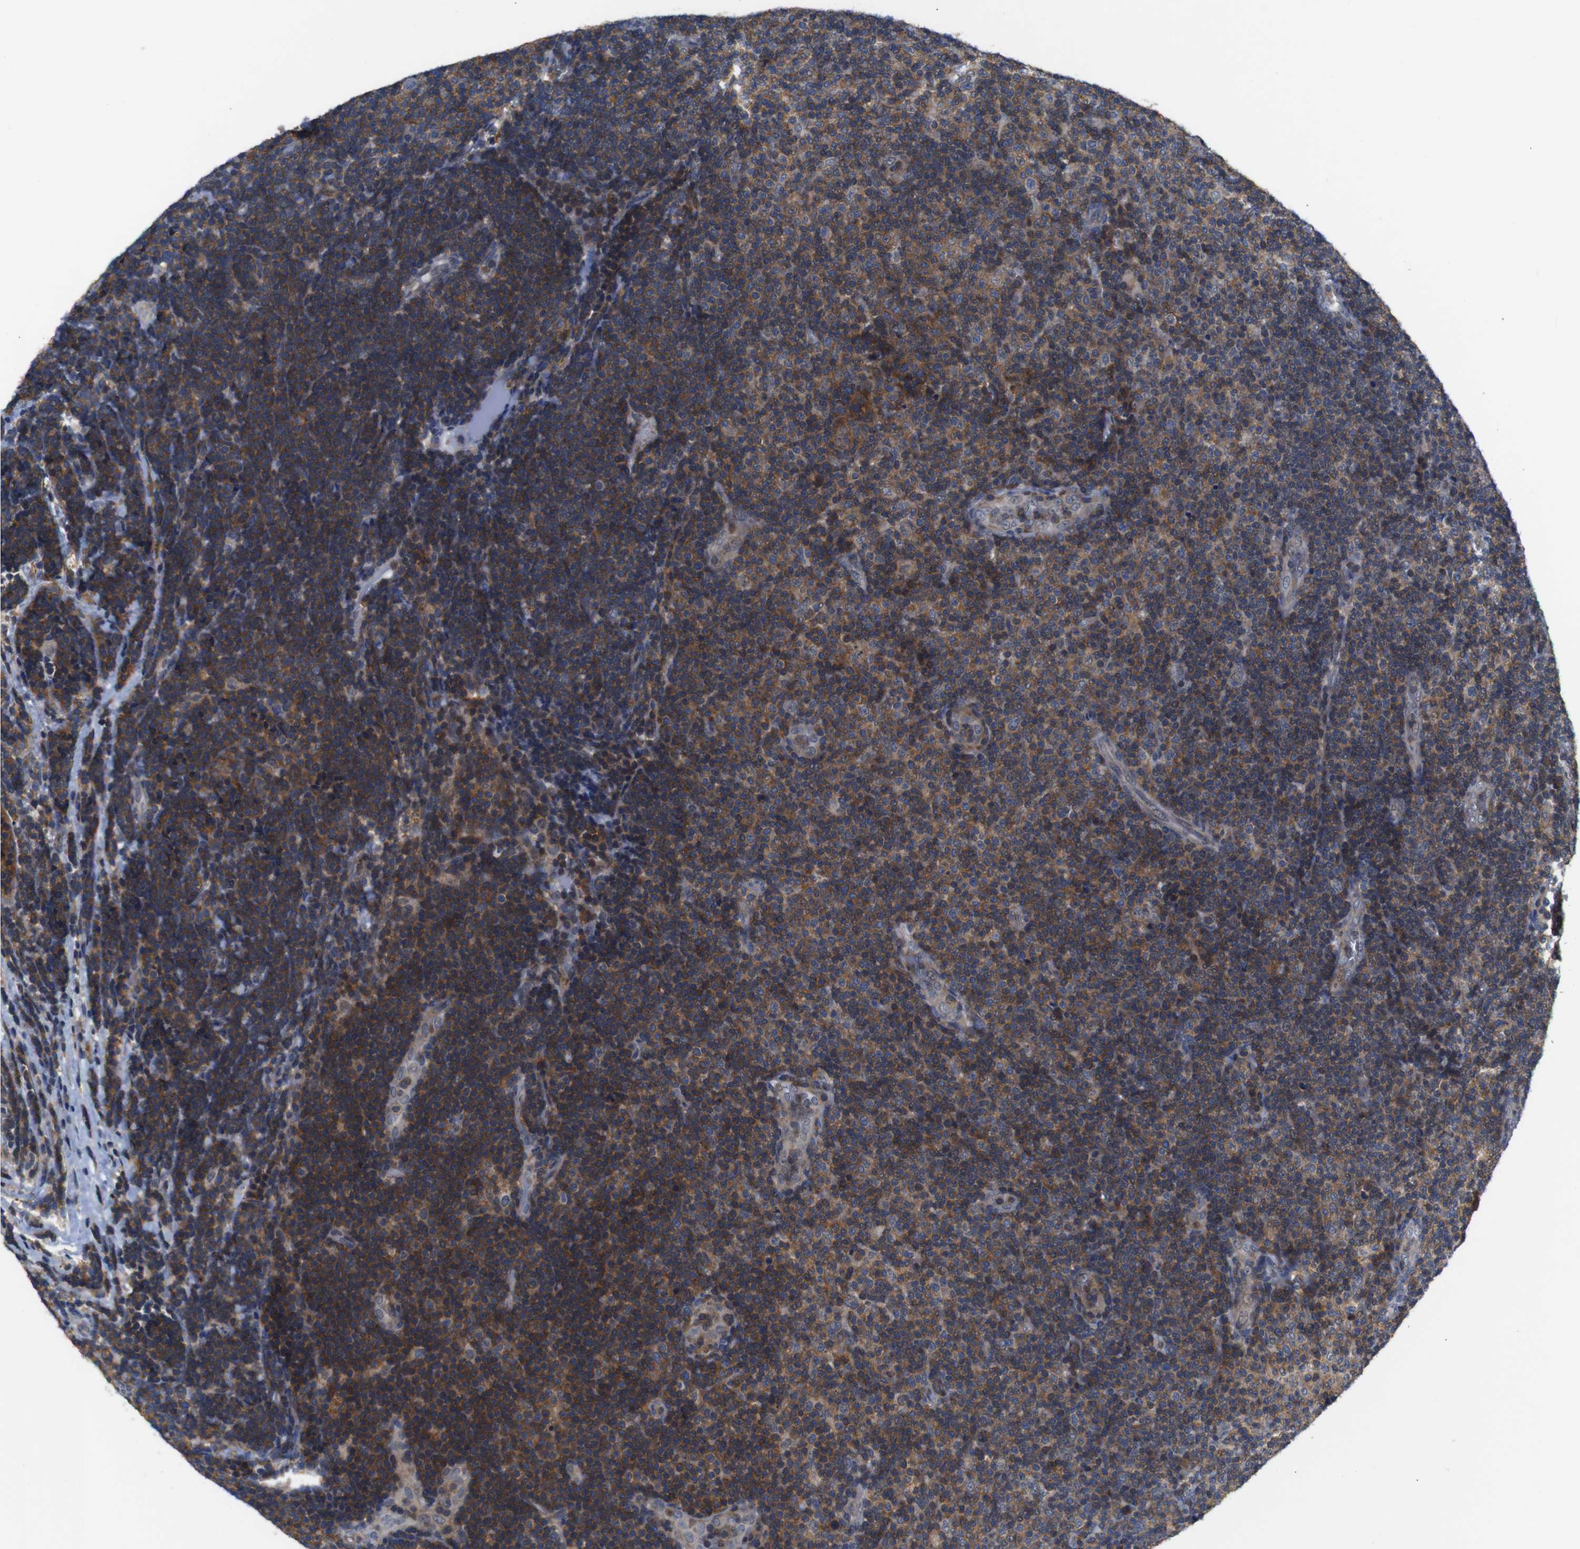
{"staining": {"intensity": "moderate", "quantity": ">75%", "location": "cytoplasmic/membranous"}, "tissue": "lymphoma", "cell_type": "Tumor cells", "image_type": "cancer", "snomed": [{"axis": "morphology", "description": "Malignant lymphoma, non-Hodgkin's type, Low grade"}, {"axis": "topography", "description": "Lymph node"}], "caption": "Protein expression analysis of human malignant lymphoma, non-Hodgkin's type (low-grade) reveals moderate cytoplasmic/membranous staining in approximately >75% of tumor cells.", "gene": "BRWD3", "patient": {"sex": "male", "age": 83}}